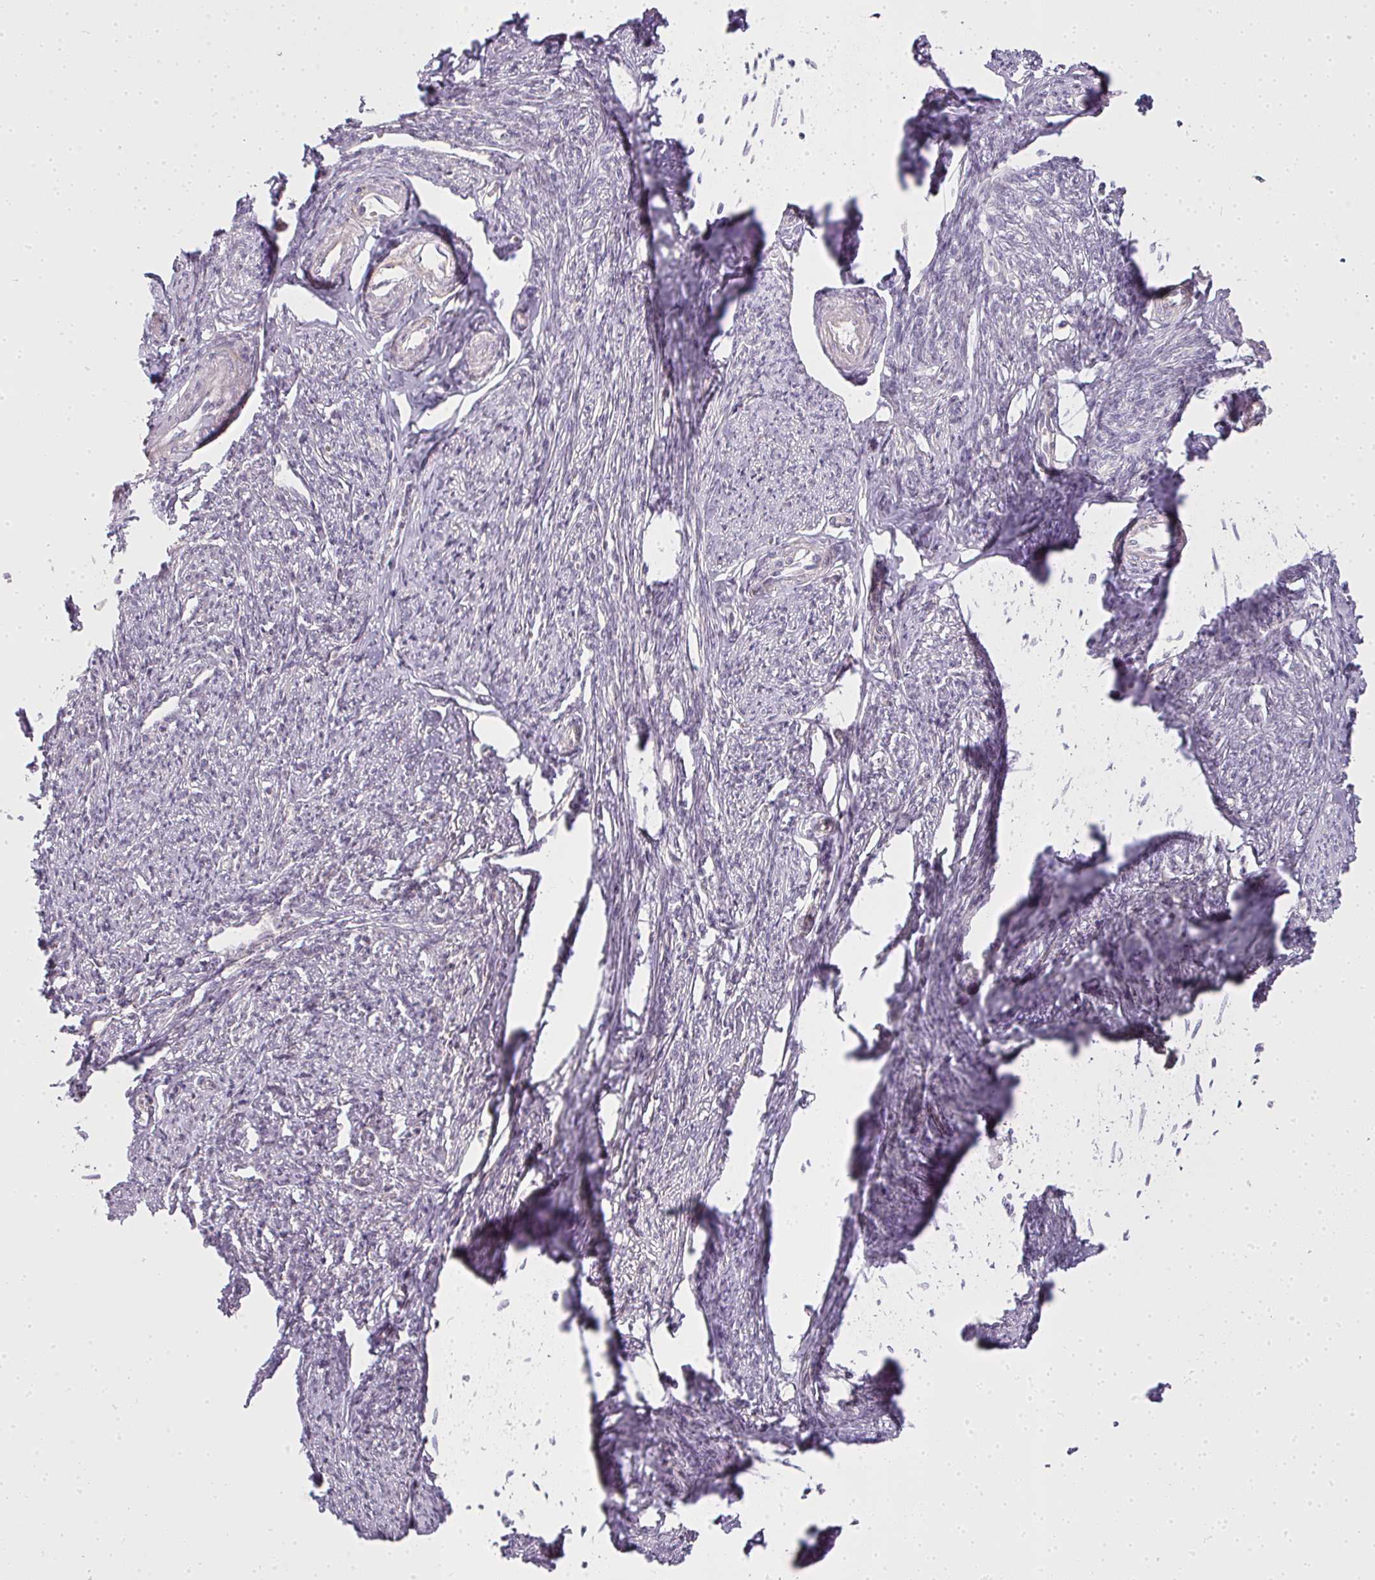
{"staining": {"intensity": "moderate", "quantity": "25%-75%", "location": "cytoplasmic/membranous"}, "tissue": "smooth muscle", "cell_type": "Smooth muscle cells", "image_type": "normal", "snomed": [{"axis": "morphology", "description": "Normal tissue, NOS"}, {"axis": "topography", "description": "Smooth muscle"}, {"axis": "topography", "description": "Uterus"}], "caption": "An immunohistochemistry (IHC) image of unremarkable tissue is shown. Protein staining in brown shows moderate cytoplasmic/membranous positivity in smooth muscle within smooth muscle cells. The protein of interest is shown in brown color, while the nuclei are stained blue.", "gene": "MED19", "patient": {"sex": "female", "age": 59}}